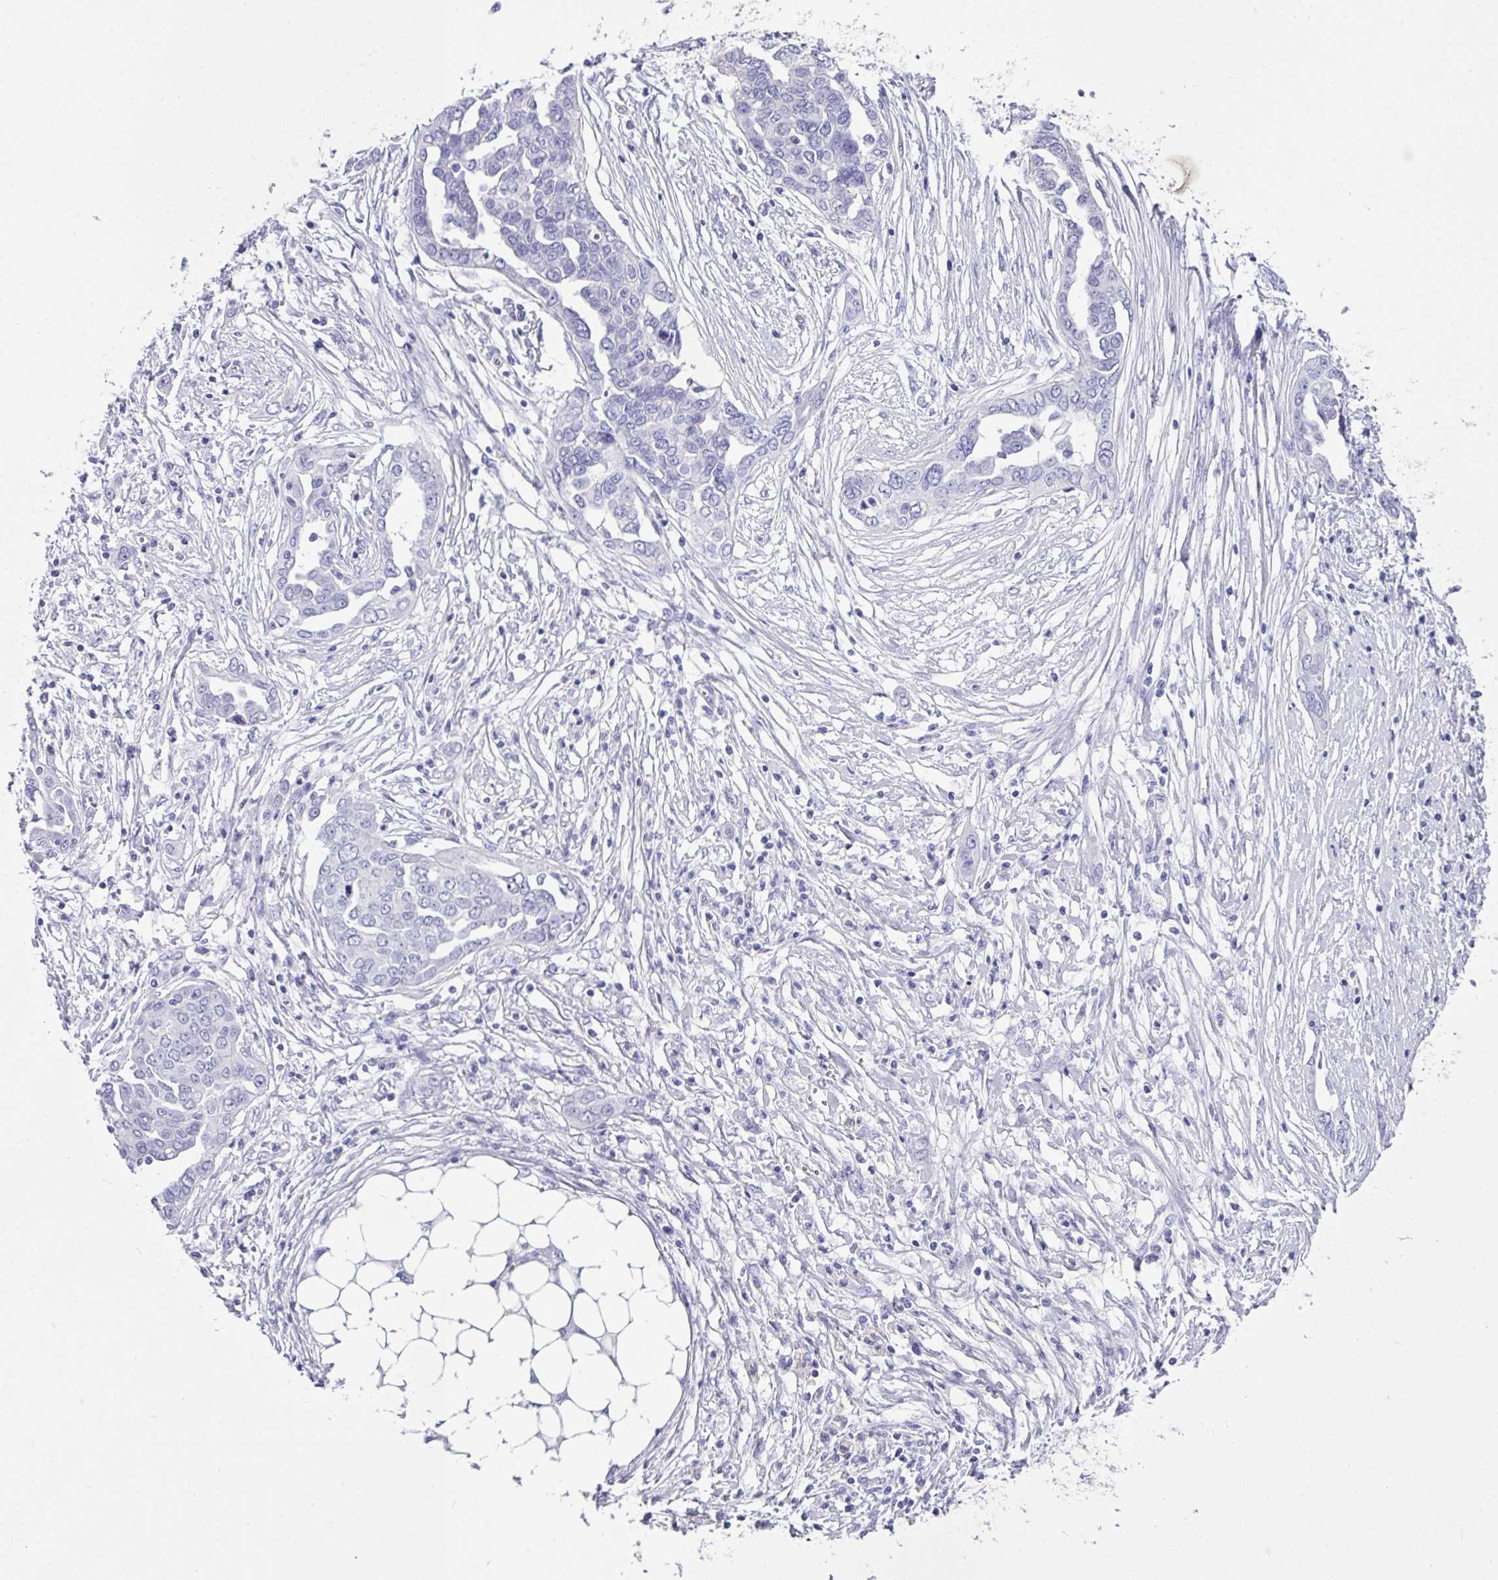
{"staining": {"intensity": "negative", "quantity": "none", "location": "none"}, "tissue": "ovarian cancer", "cell_type": "Tumor cells", "image_type": "cancer", "snomed": [{"axis": "morphology", "description": "Cystadenocarcinoma, serous, NOS"}, {"axis": "topography", "description": "Ovary"}], "caption": "Image shows no protein staining in tumor cells of ovarian cancer tissue.", "gene": "LGALS4", "patient": {"sex": "female", "age": 59}}